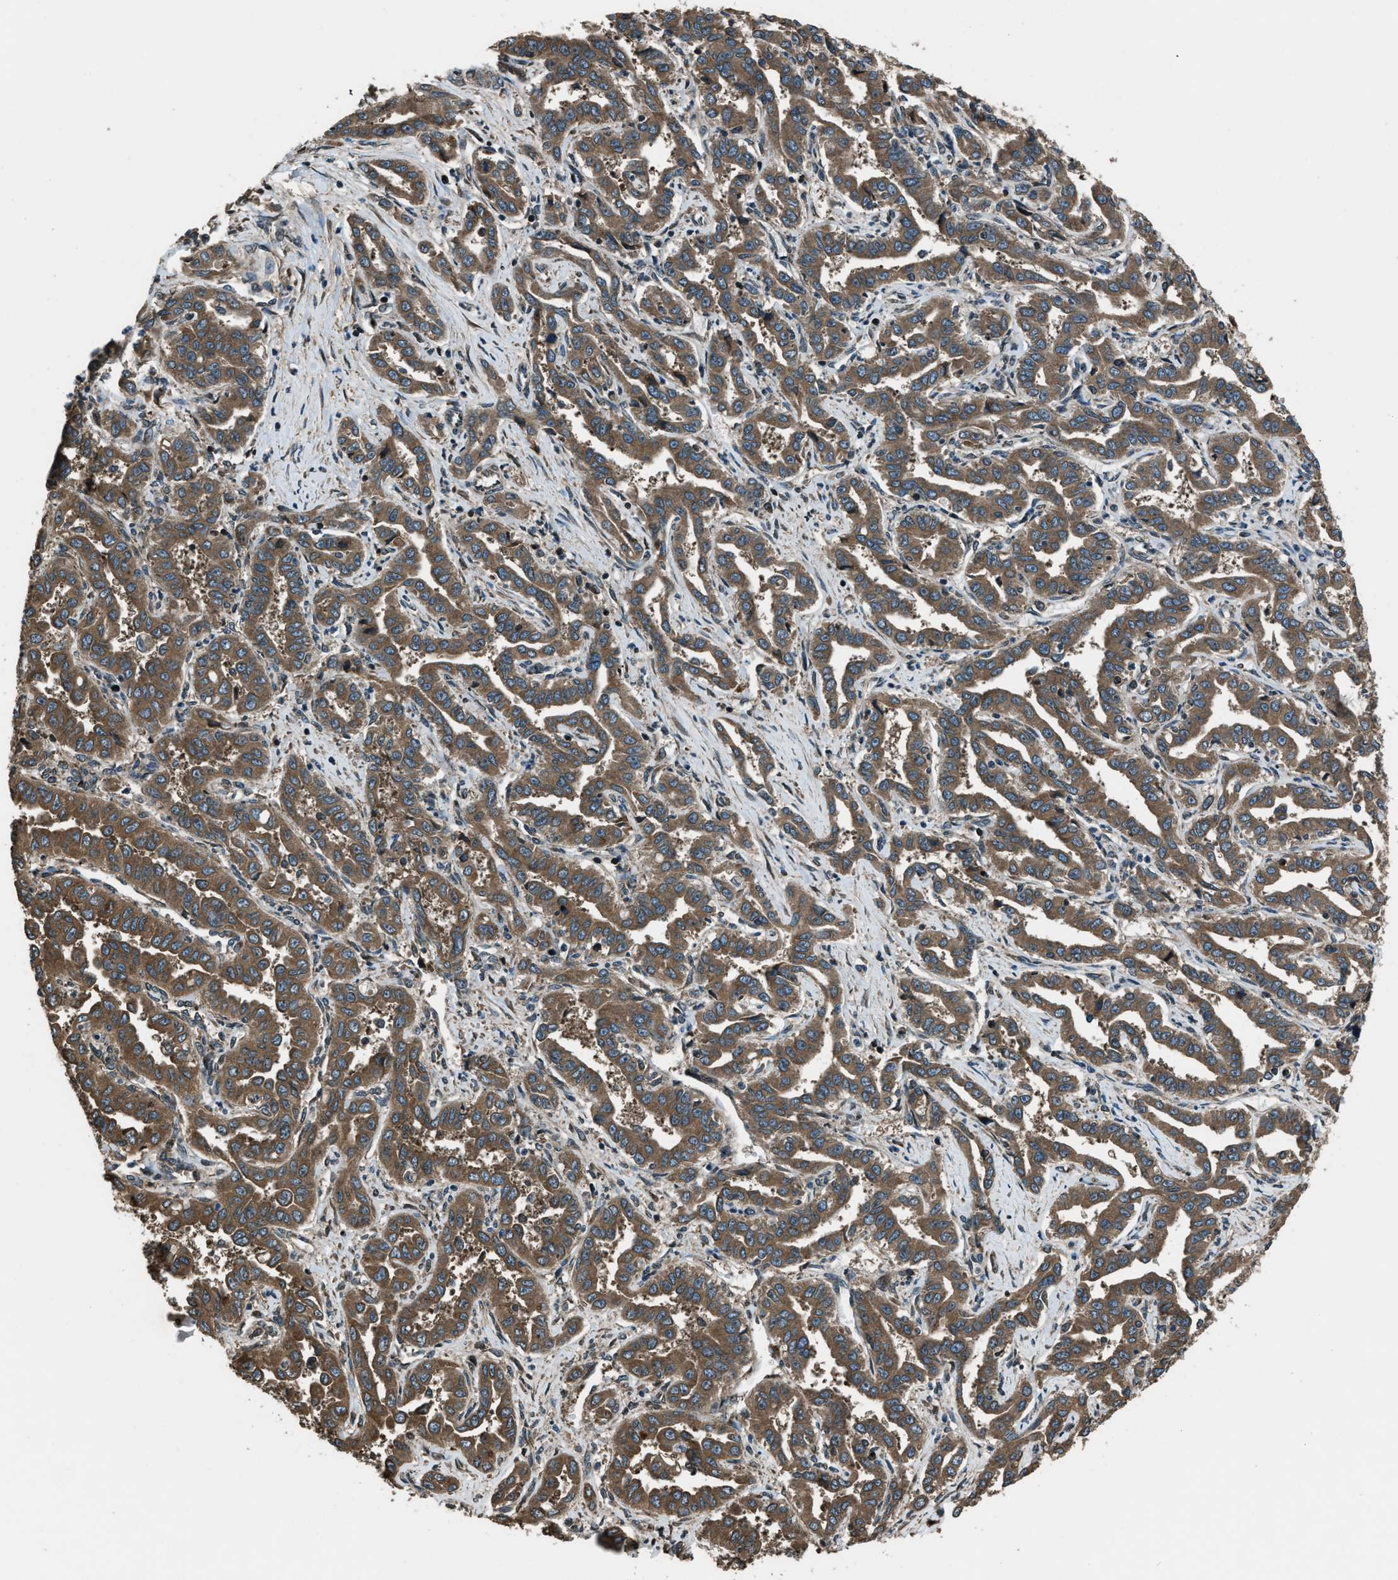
{"staining": {"intensity": "moderate", "quantity": ">75%", "location": "cytoplasmic/membranous"}, "tissue": "liver cancer", "cell_type": "Tumor cells", "image_type": "cancer", "snomed": [{"axis": "morphology", "description": "Cholangiocarcinoma"}, {"axis": "topography", "description": "Liver"}], "caption": "This histopathology image shows immunohistochemistry (IHC) staining of human liver cancer, with medium moderate cytoplasmic/membranous positivity in about >75% of tumor cells.", "gene": "TRIM4", "patient": {"sex": "male", "age": 59}}